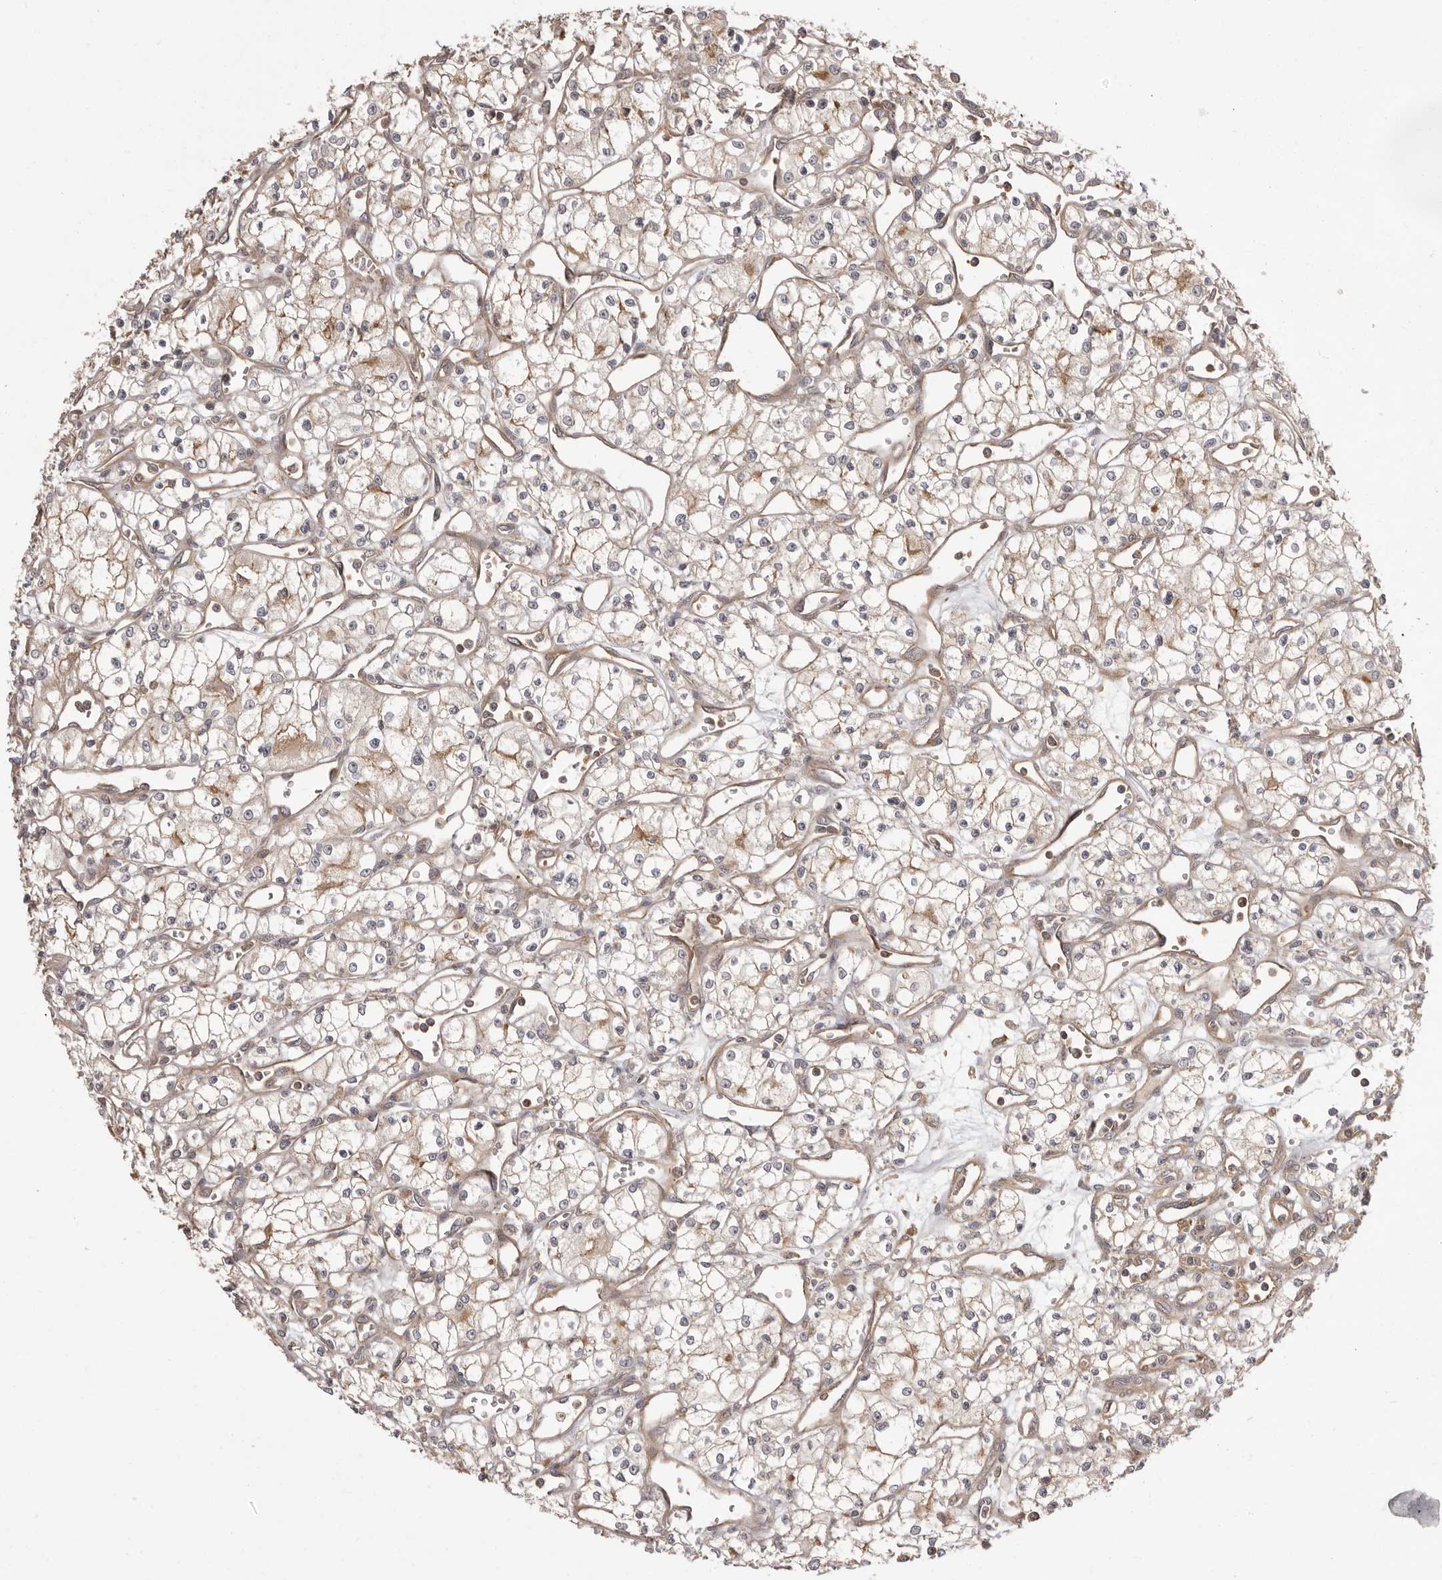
{"staining": {"intensity": "weak", "quantity": "<25%", "location": "cytoplasmic/membranous"}, "tissue": "renal cancer", "cell_type": "Tumor cells", "image_type": "cancer", "snomed": [{"axis": "morphology", "description": "Adenocarcinoma, NOS"}, {"axis": "topography", "description": "Kidney"}], "caption": "IHC histopathology image of human renal cancer (adenocarcinoma) stained for a protein (brown), which reveals no positivity in tumor cells.", "gene": "NFKBIA", "patient": {"sex": "male", "age": 59}}